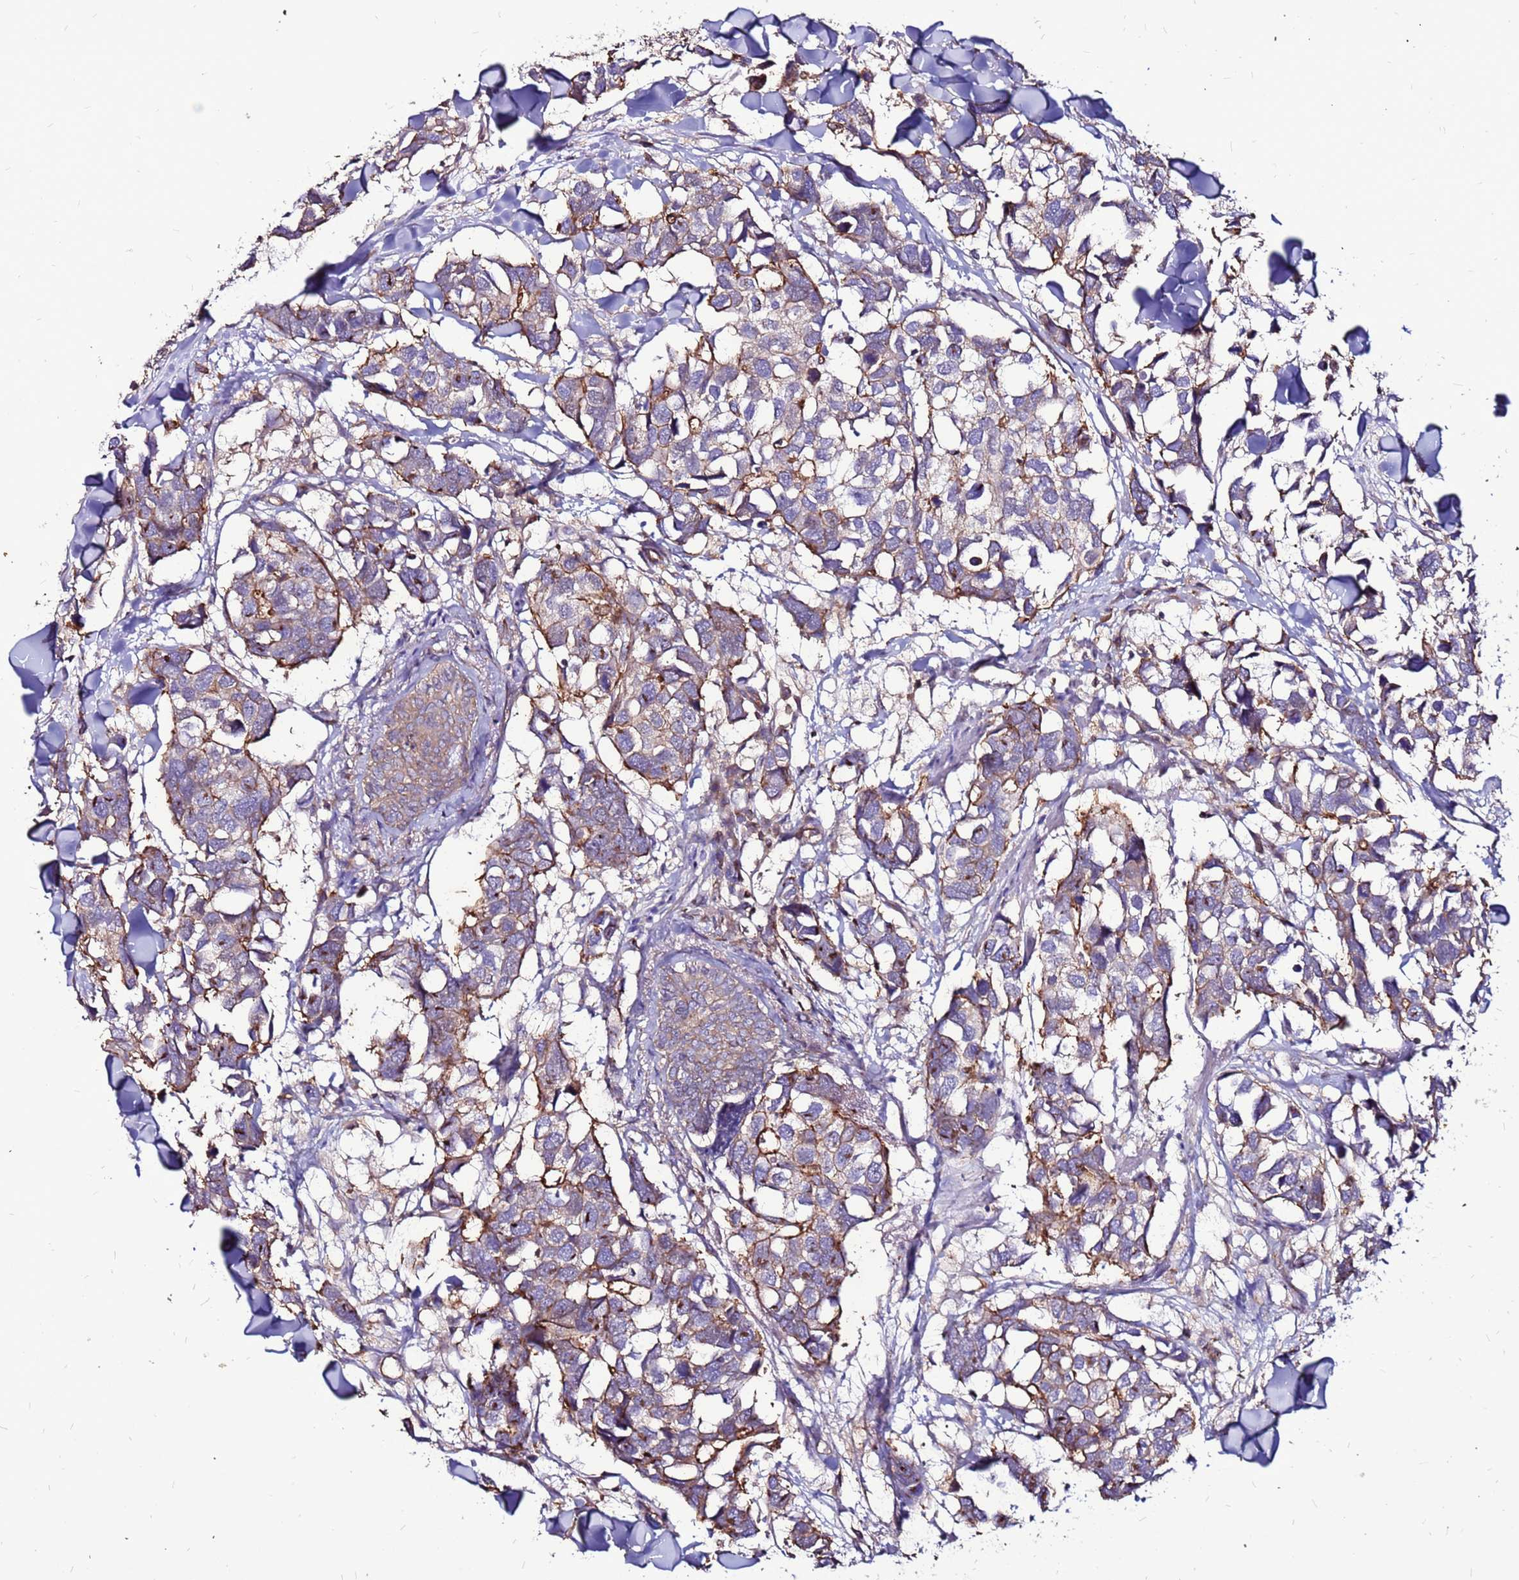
{"staining": {"intensity": "moderate", "quantity": "<25%", "location": "cytoplasmic/membranous"}, "tissue": "breast cancer", "cell_type": "Tumor cells", "image_type": "cancer", "snomed": [{"axis": "morphology", "description": "Duct carcinoma"}, {"axis": "topography", "description": "Breast"}], "caption": "Human invasive ductal carcinoma (breast) stained with a brown dye reveals moderate cytoplasmic/membranous positive staining in approximately <25% of tumor cells.", "gene": "NRN1L", "patient": {"sex": "female", "age": 83}}